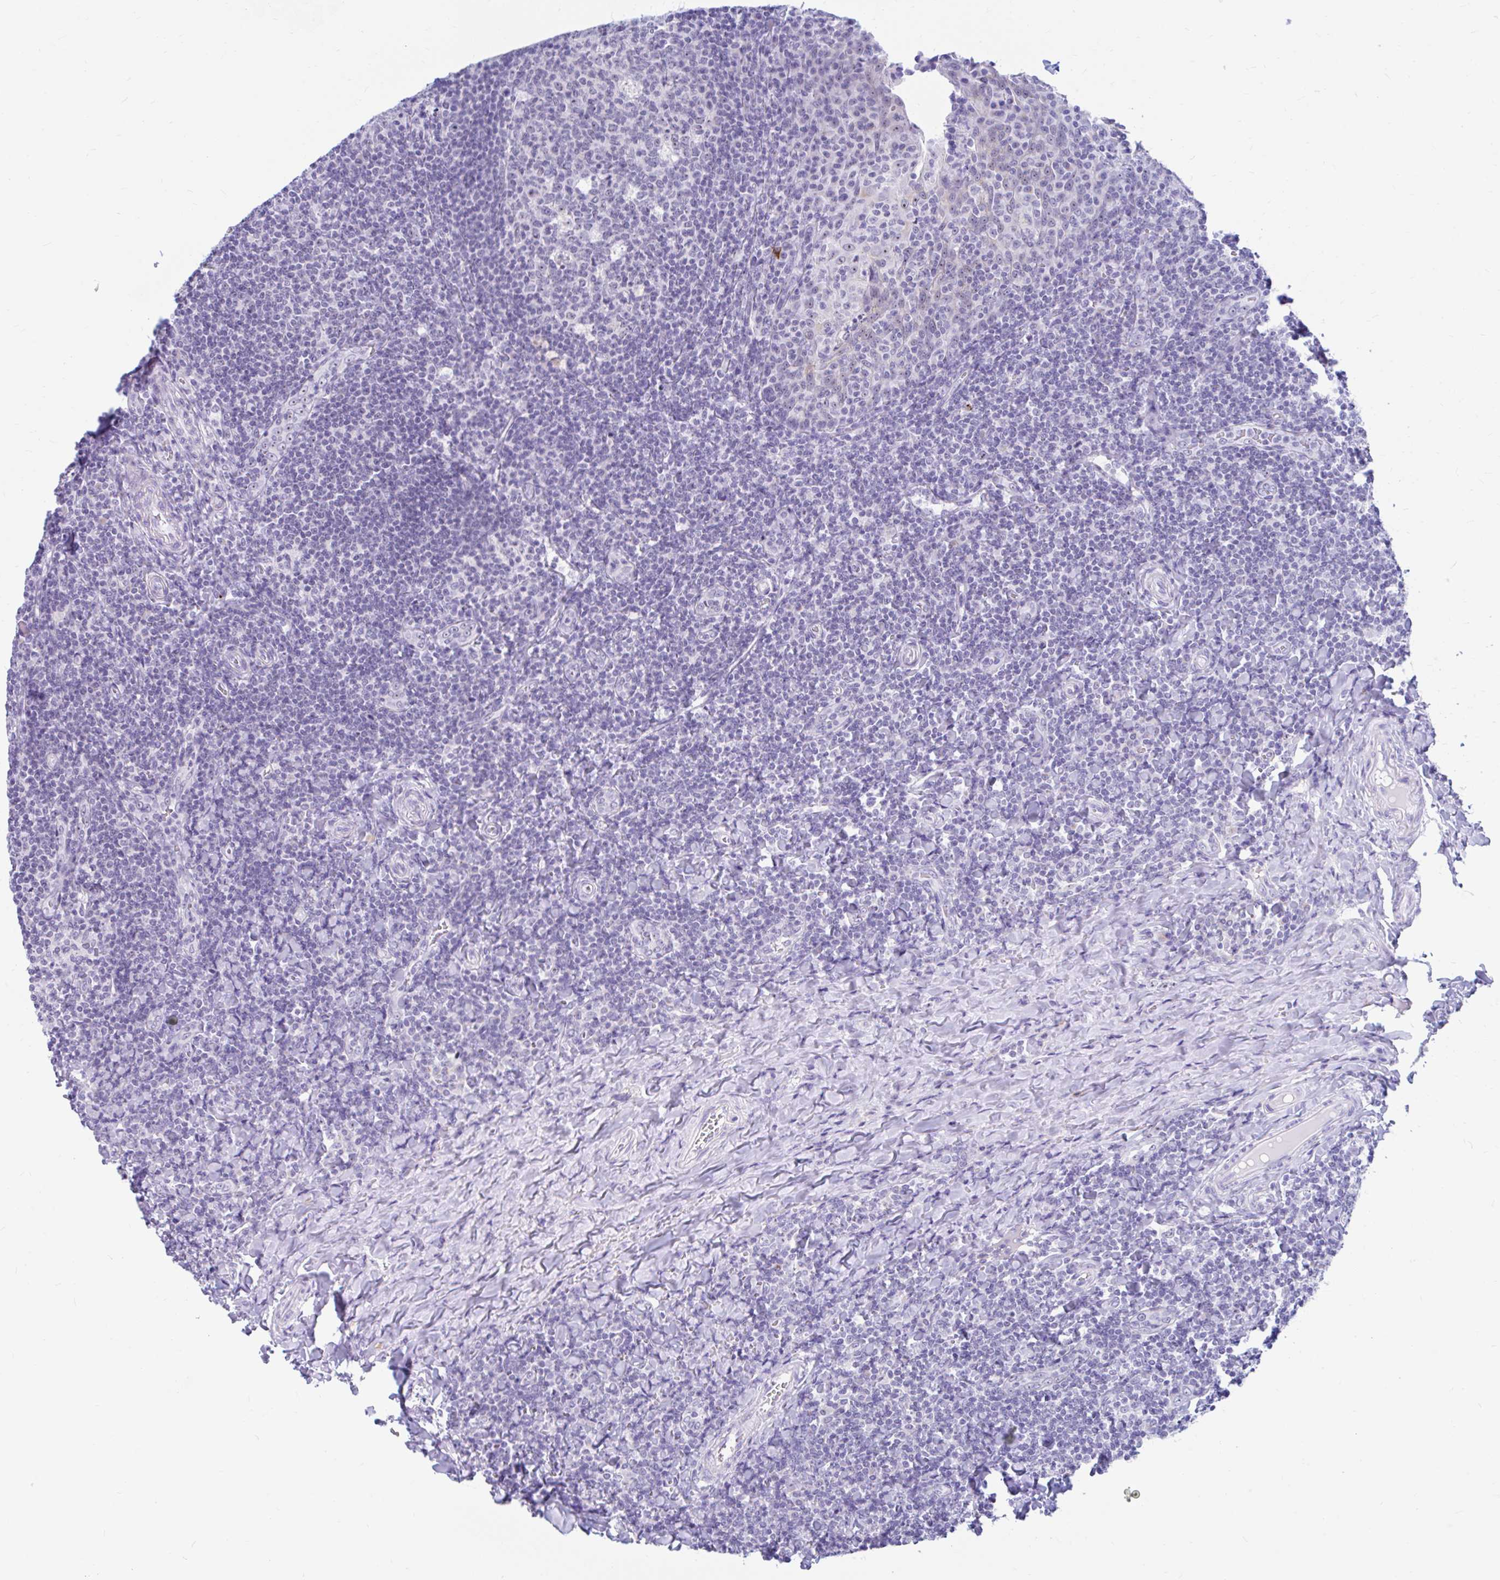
{"staining": {"intensity": "negative", "quantity": "none", "location": "none"}, "tissue": "tonsil", "cell_type": "Germinal center cells", "image_type": "normal", "snomed": [{"axis": "morphology", "description": "Normal tissue, NOS"}, {"axis": "topography", "description": "Tonsil"}], "caption": "Human tonsil stained for a protein using IHC displays no staining in germinal center cells.", "gene": "FTSJ3", "patient": {"sex": "male", "age": 17}}